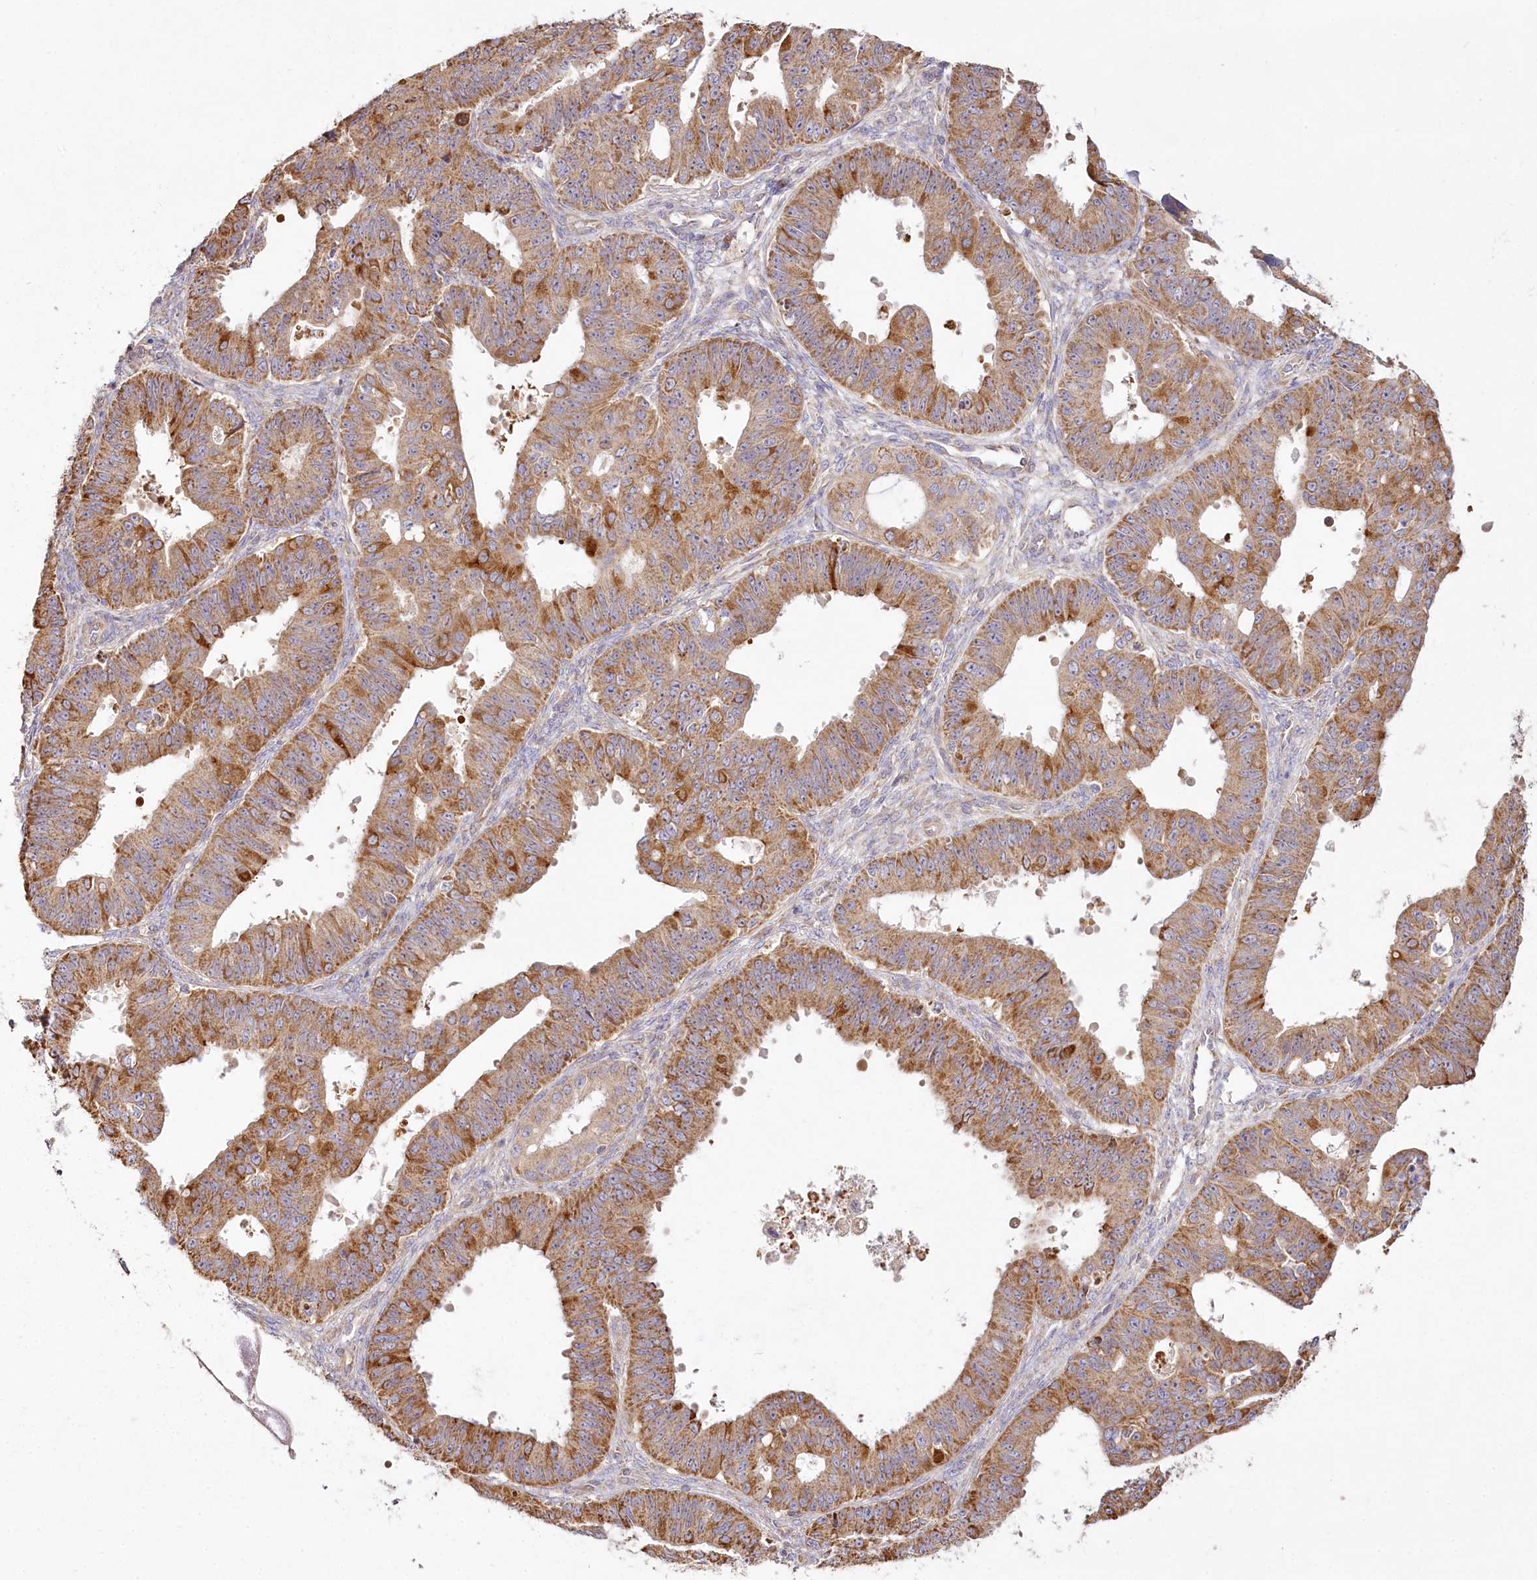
{"staining": {"intensity": "moderate", "quantity": ">75%", "location": "cytoplasmic/membranous"}, "tissue": "ovarian cancer", "cell_type": "Tumor cells", "image_type": "cancer", "snomed": [{"axis": "morphology", "description": "Carcinoma, endometroid"}, {"axis": "topography", "description": "Appendix"}, {"axis": "topography", "description": "Ovary"}], "caption": "Human ovarian cancer (endometroid carcinoma) stained with a protein marker displays moderate staining in tumor cells.", "gene": "ACOX2", "patient": {"sex": "female", "age": 42}}